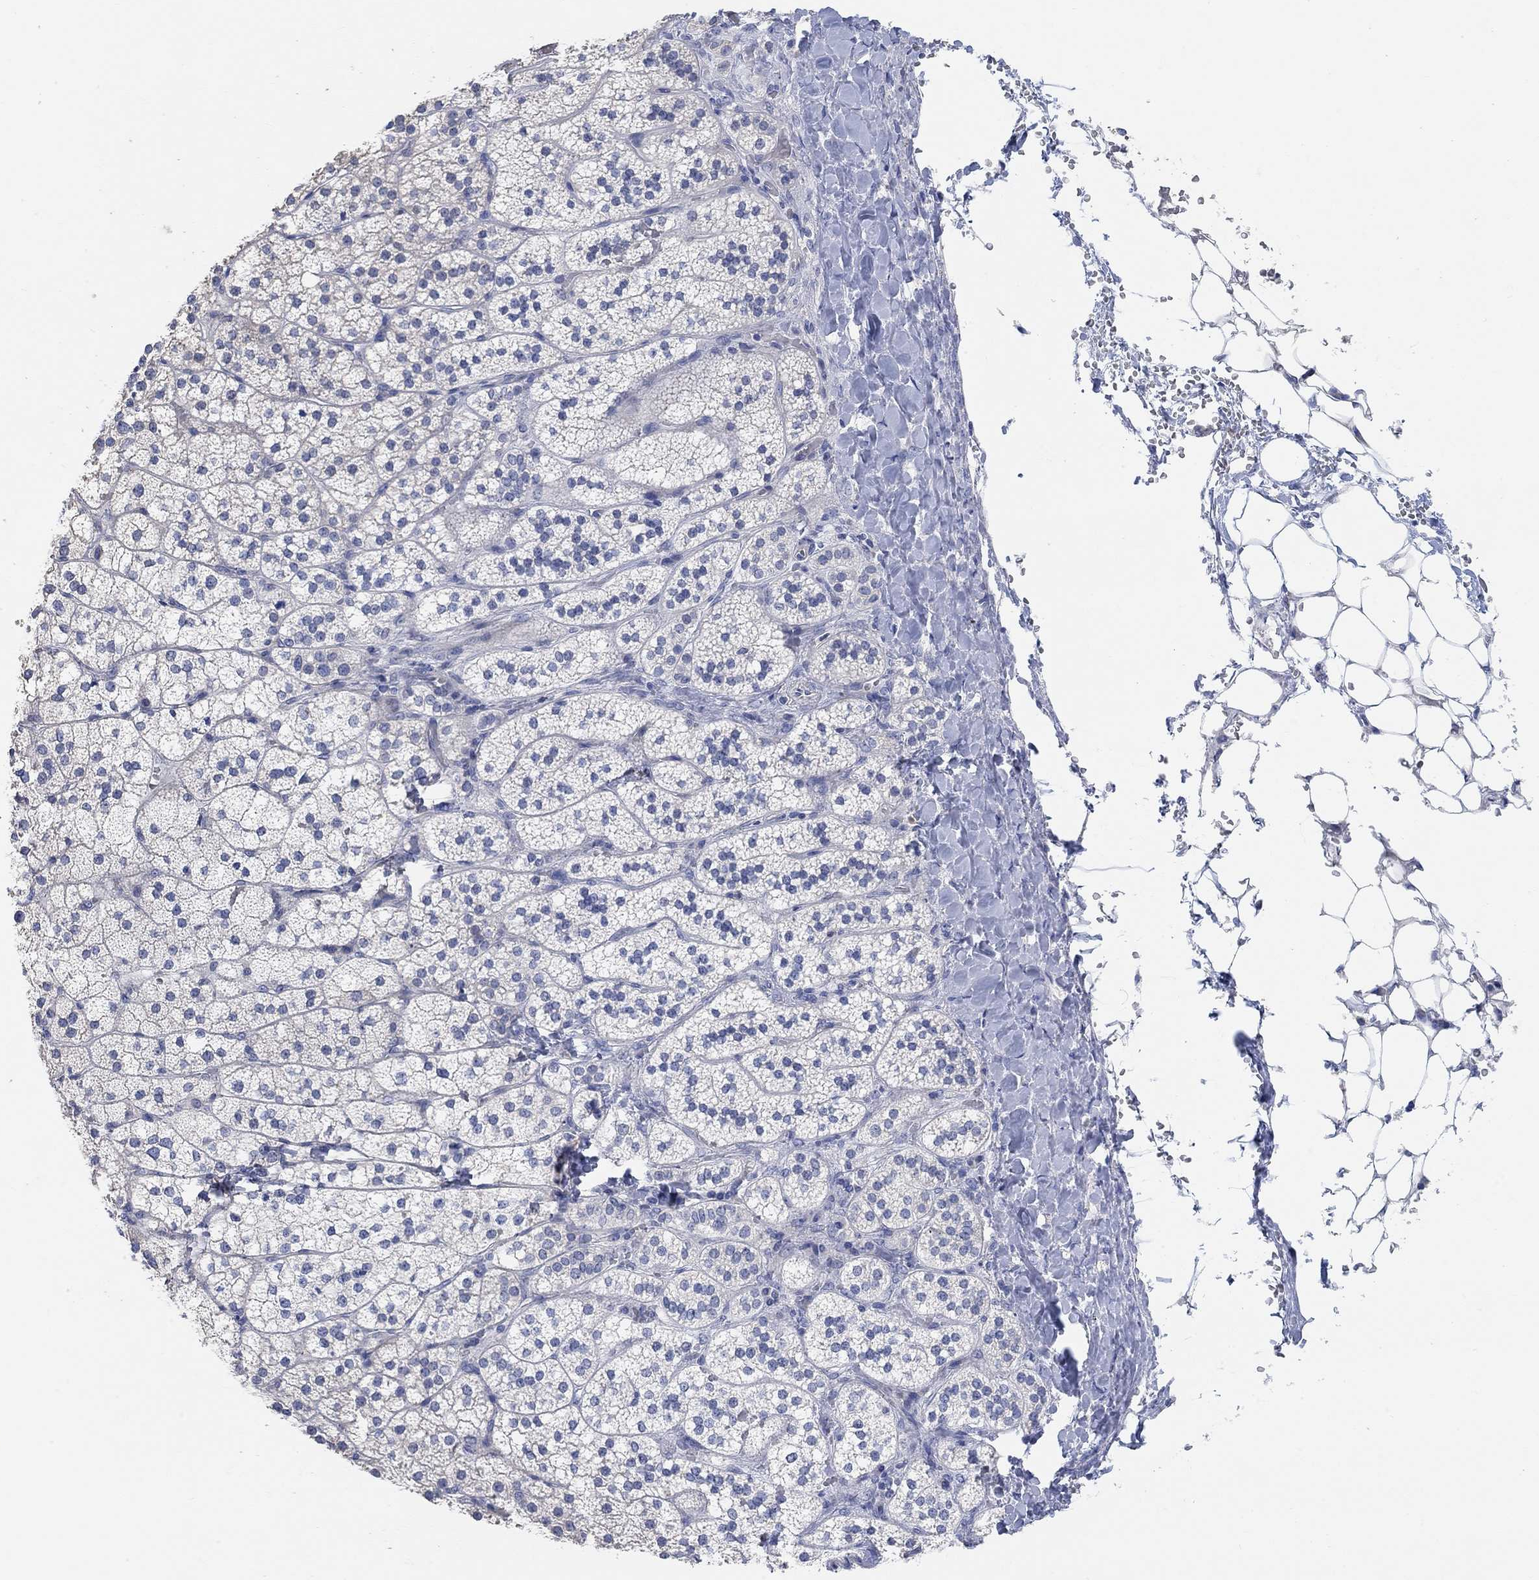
{"staining": {"intensity": "negative", "quantity": "none", "location": "none"}, "tissue": "adrenal gland", "cell_type": "Glandular cells", "image_type": "normal", "snomed": [{"axis": "morphology", "description": "Normal tissue, NOS"}, {"axis": "topography", "description": "Adrenal gland"}], "caption": "Immunohistochemistry (IHC) of benign adrenal gland demonstrates no expression in glandular cells. (Stains: DAB (3,3'-diaminobenzidine) immunohistochemistry (IHC) with hematoxylin counter stain, Microscopy: brightfield microscopy at high magnification).", "gene": "NLRP14", "patient": {"sex": "male", "age": 53}}